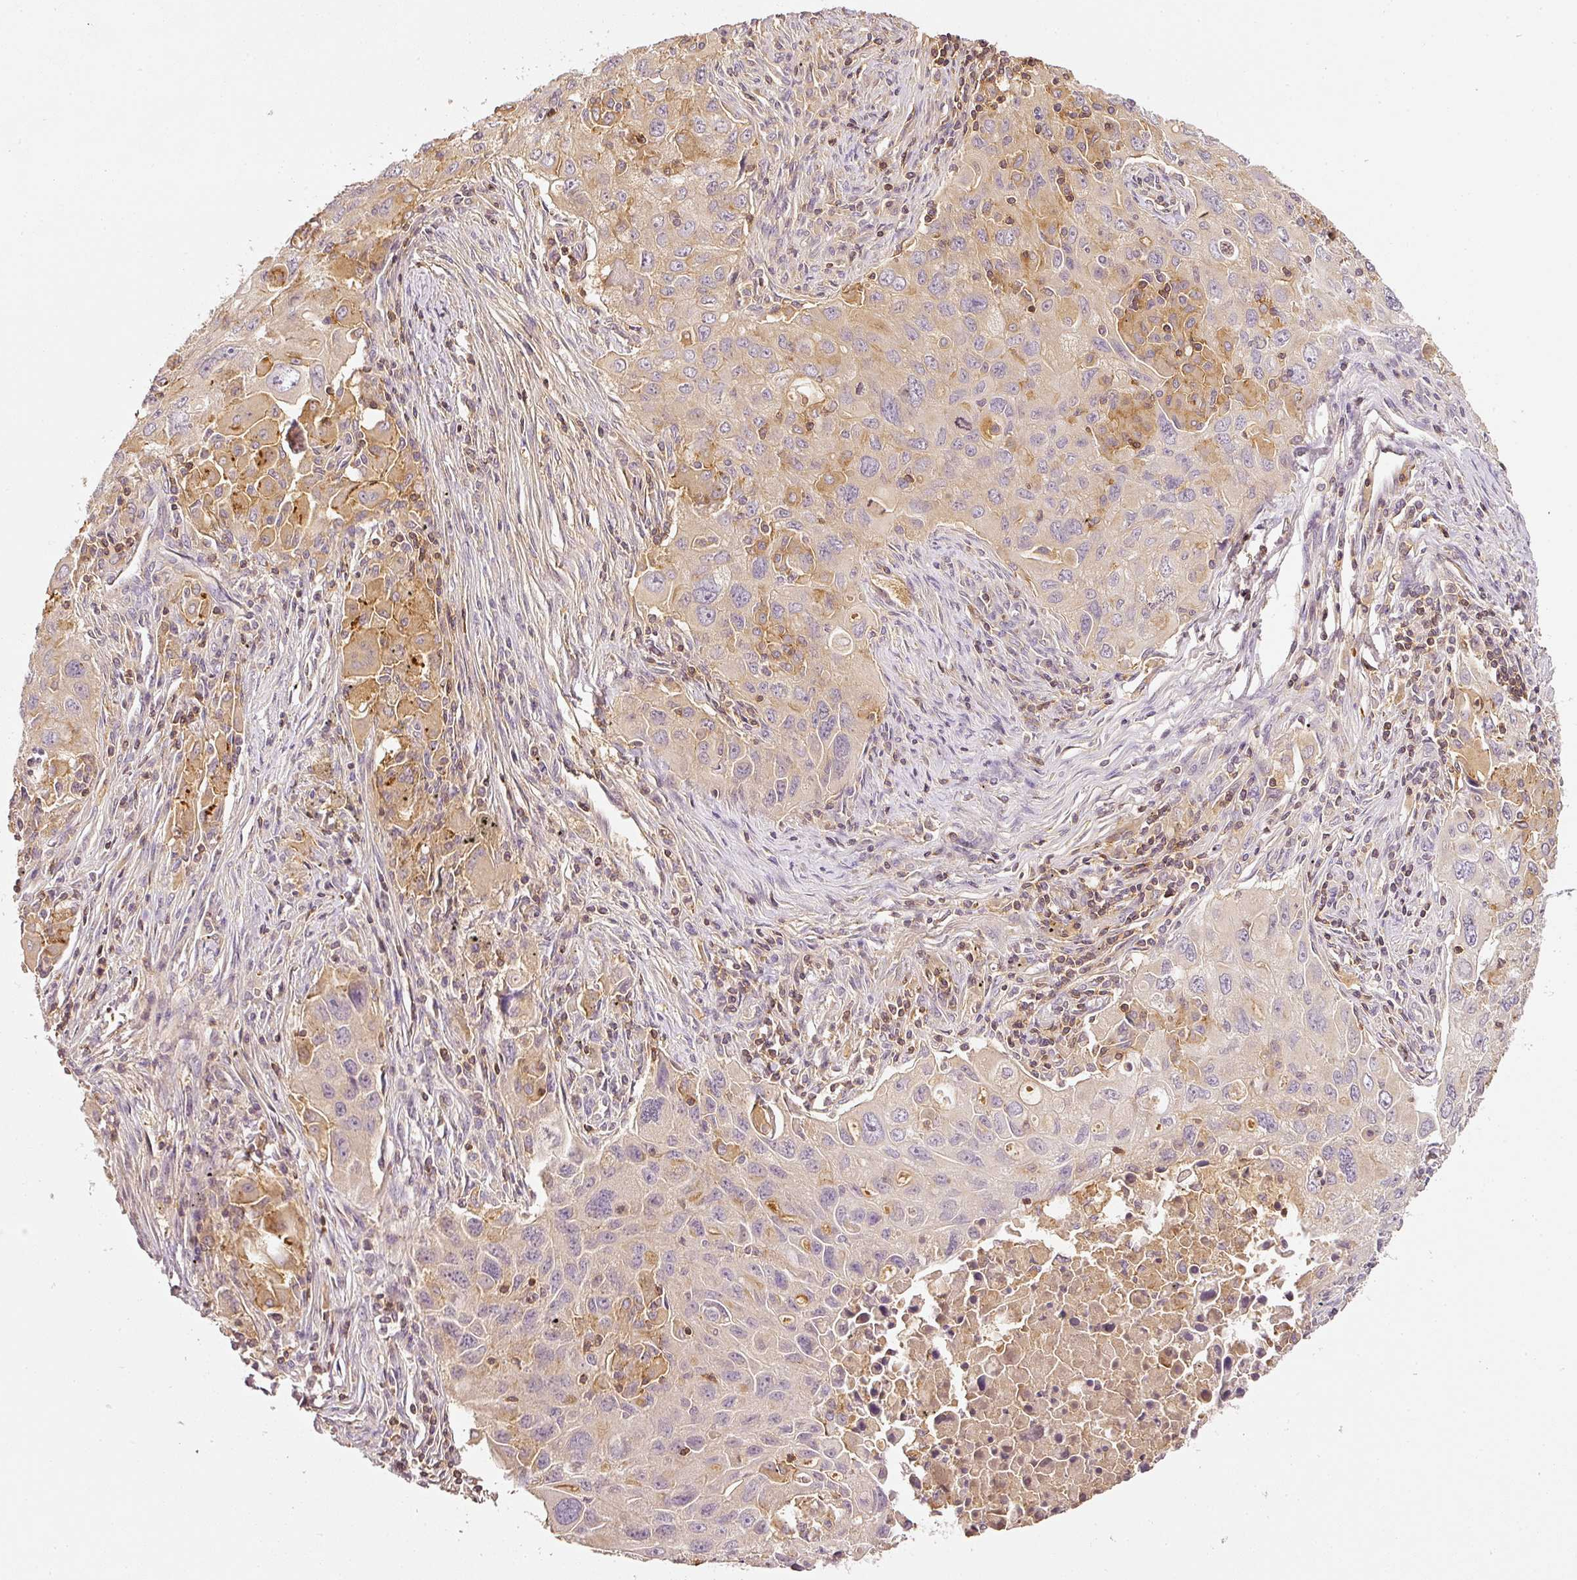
{"staining": {"intensity": "weak", "quantity": "<25%", "location": "cytoplasmic/membranous"}, "tissue": "lung cancer", "cell_type": "Tumor cells", "image_type": "cancer", "snomed": [{"axis": "morphology", "description": "Adenocarcinoma, NOS"}, {"axis": "morphology", "description": "Adenocarcinoma, metastatic, NOS"}, {"axis": "topography", "description": "Lymph node"}, {"axis": "topography", "description": "Lung"}], "caption": "Immunohistochemistry image of human metastatic adenocarcinoma (lung) stained for a protein (brown), which displays no positivity in tumor cells.", "gene": "EVL", "patient": {"sex": "female", "age": 42}}